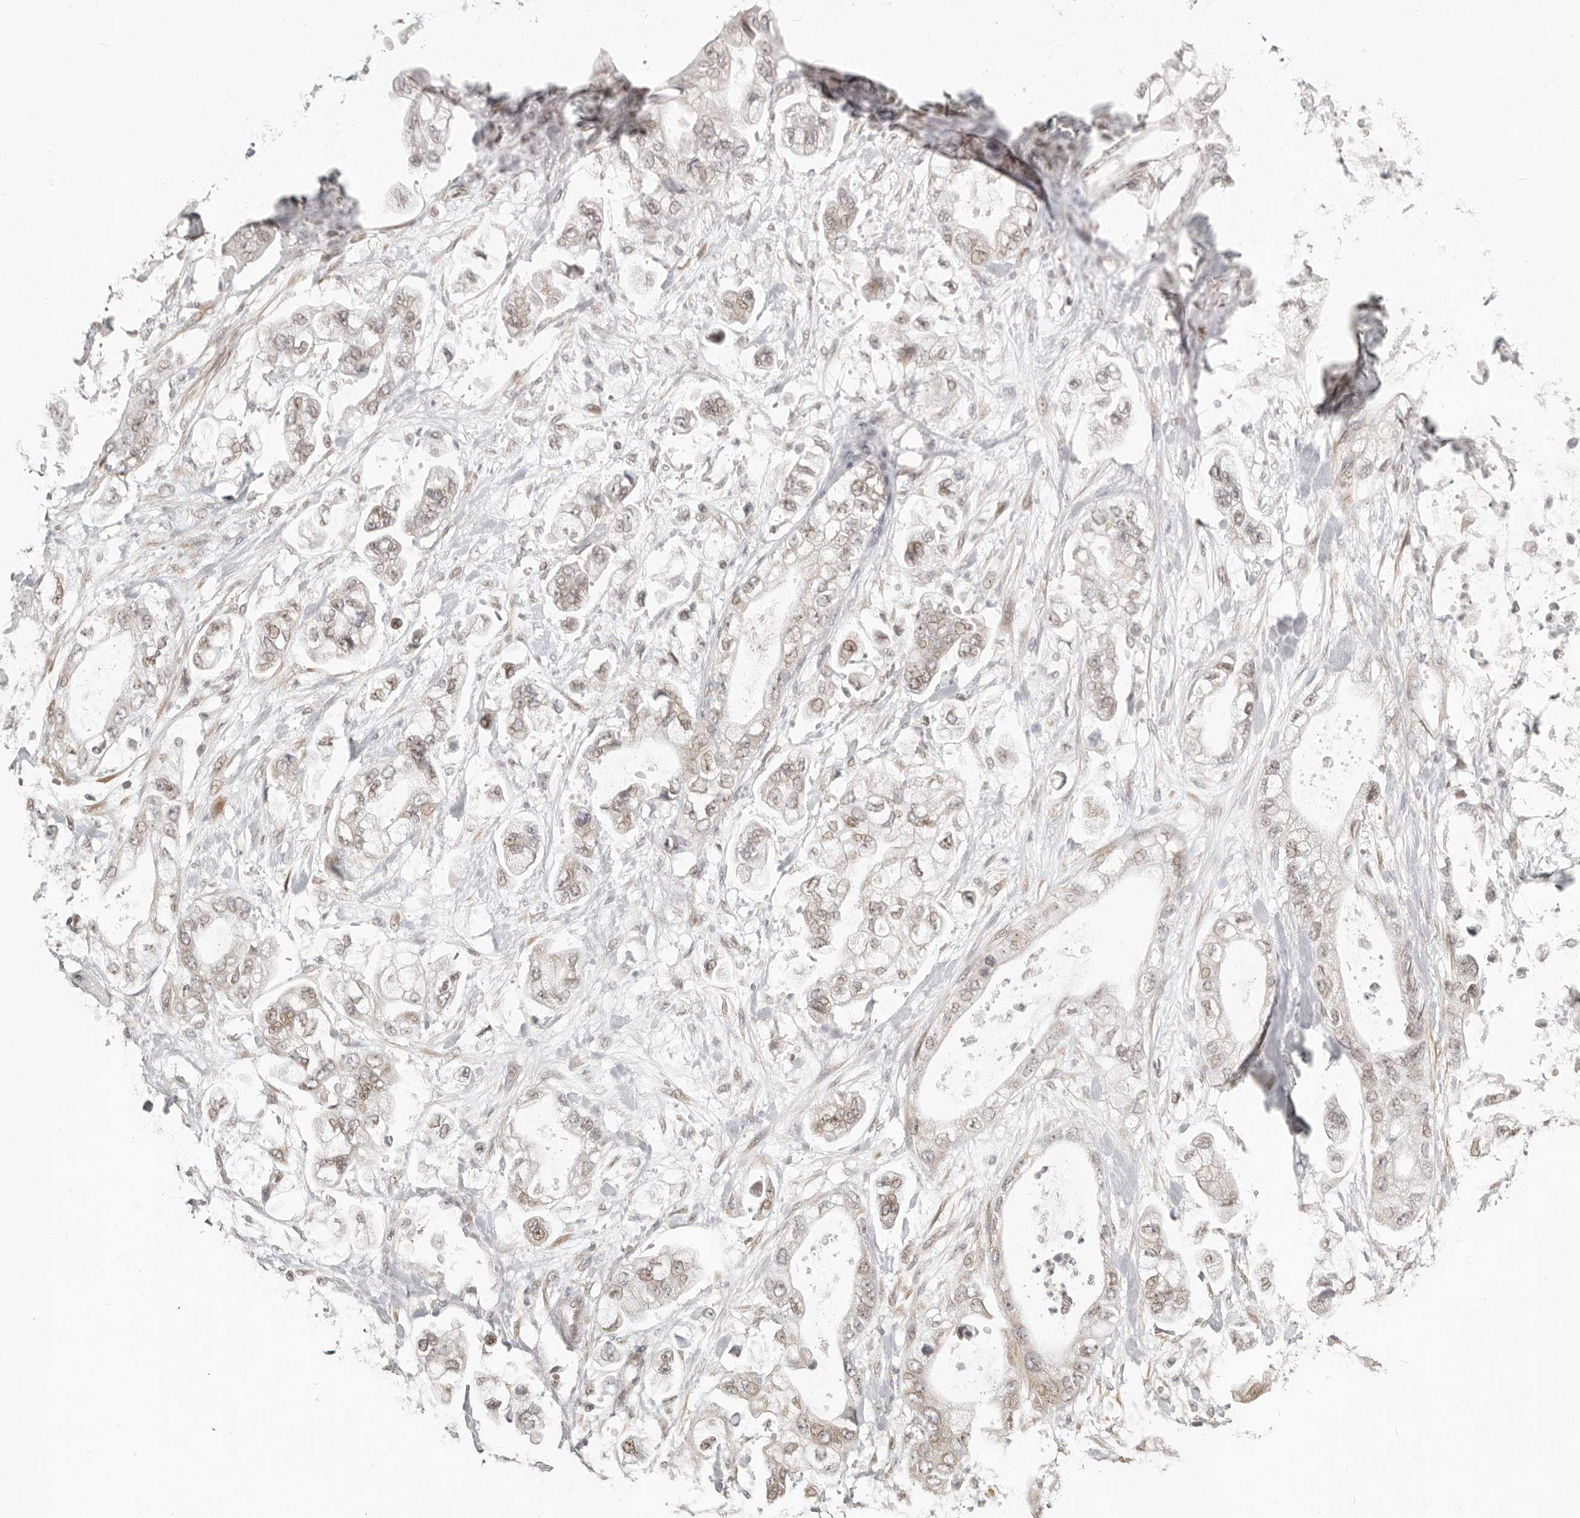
{"staining": {"intensity": "weak", "quantity": "25%-75%", "location": "nuclear"}, "tissue": "stomach cancer", "cell_type": "Tumor cells", "image_type": "cancer", "snomed": [{"axis": "morphology", "description": "Normal tissue, NOS"}, {"axis": "morphology", "description": "Adenocarcinoma, NOS"}, {"axis": "topography", "description": "Stomach"}], "caption": "Protein staining shows weak nuclear staining in about 25%-75% of tumor cells in adenocarcinoma (stomach). Nuclei are stained in blue.", "gene": "NUP153", "patient": {"sex": "male", "age": 62}}